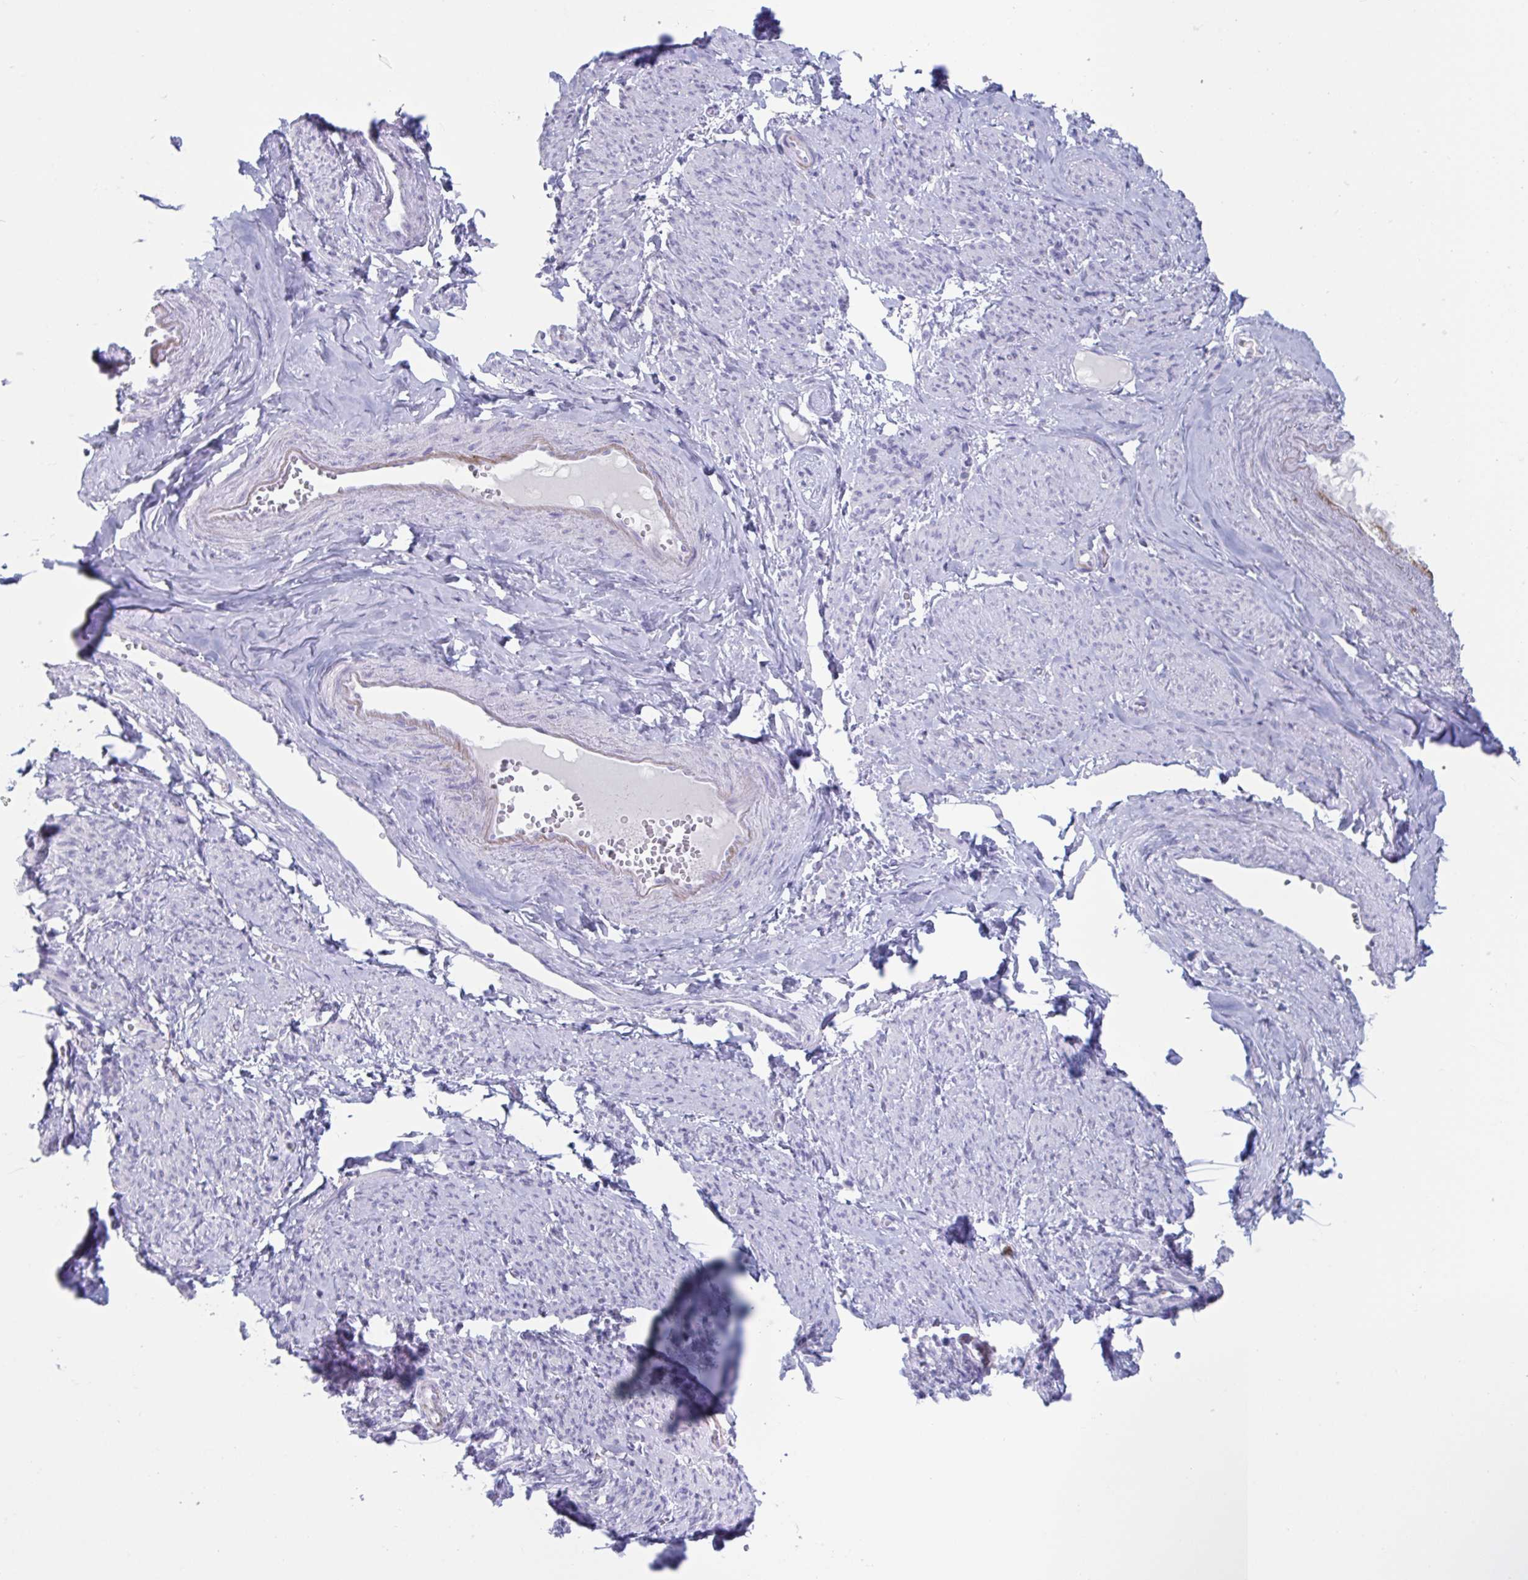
{"staining": {"intensity": "negative", "quantity": "none", "location": "none"}, "tissue": "smooth muscle", "cell_type": "Smooth muscle cells", "image_type": "normal", "snomed": [{"axis": "morphology", "description": "Normal tissue, NOS"}, {"axis": "topography", "description": "Smooth muscle"}], "caption": "DAB (3,3'-diaminobenzidine) immunohistochemical staining of unremarkable smooth muscle shows no significant expression in smooth muscle cells. (Stains: DAB immunohistochemistry (IHC) with hematoxylin counter stain, Microscopy: brightfield microscopy at high magnification).", "gene": "CYP4F11", "patient": {"sex": "female", "age": 65}}